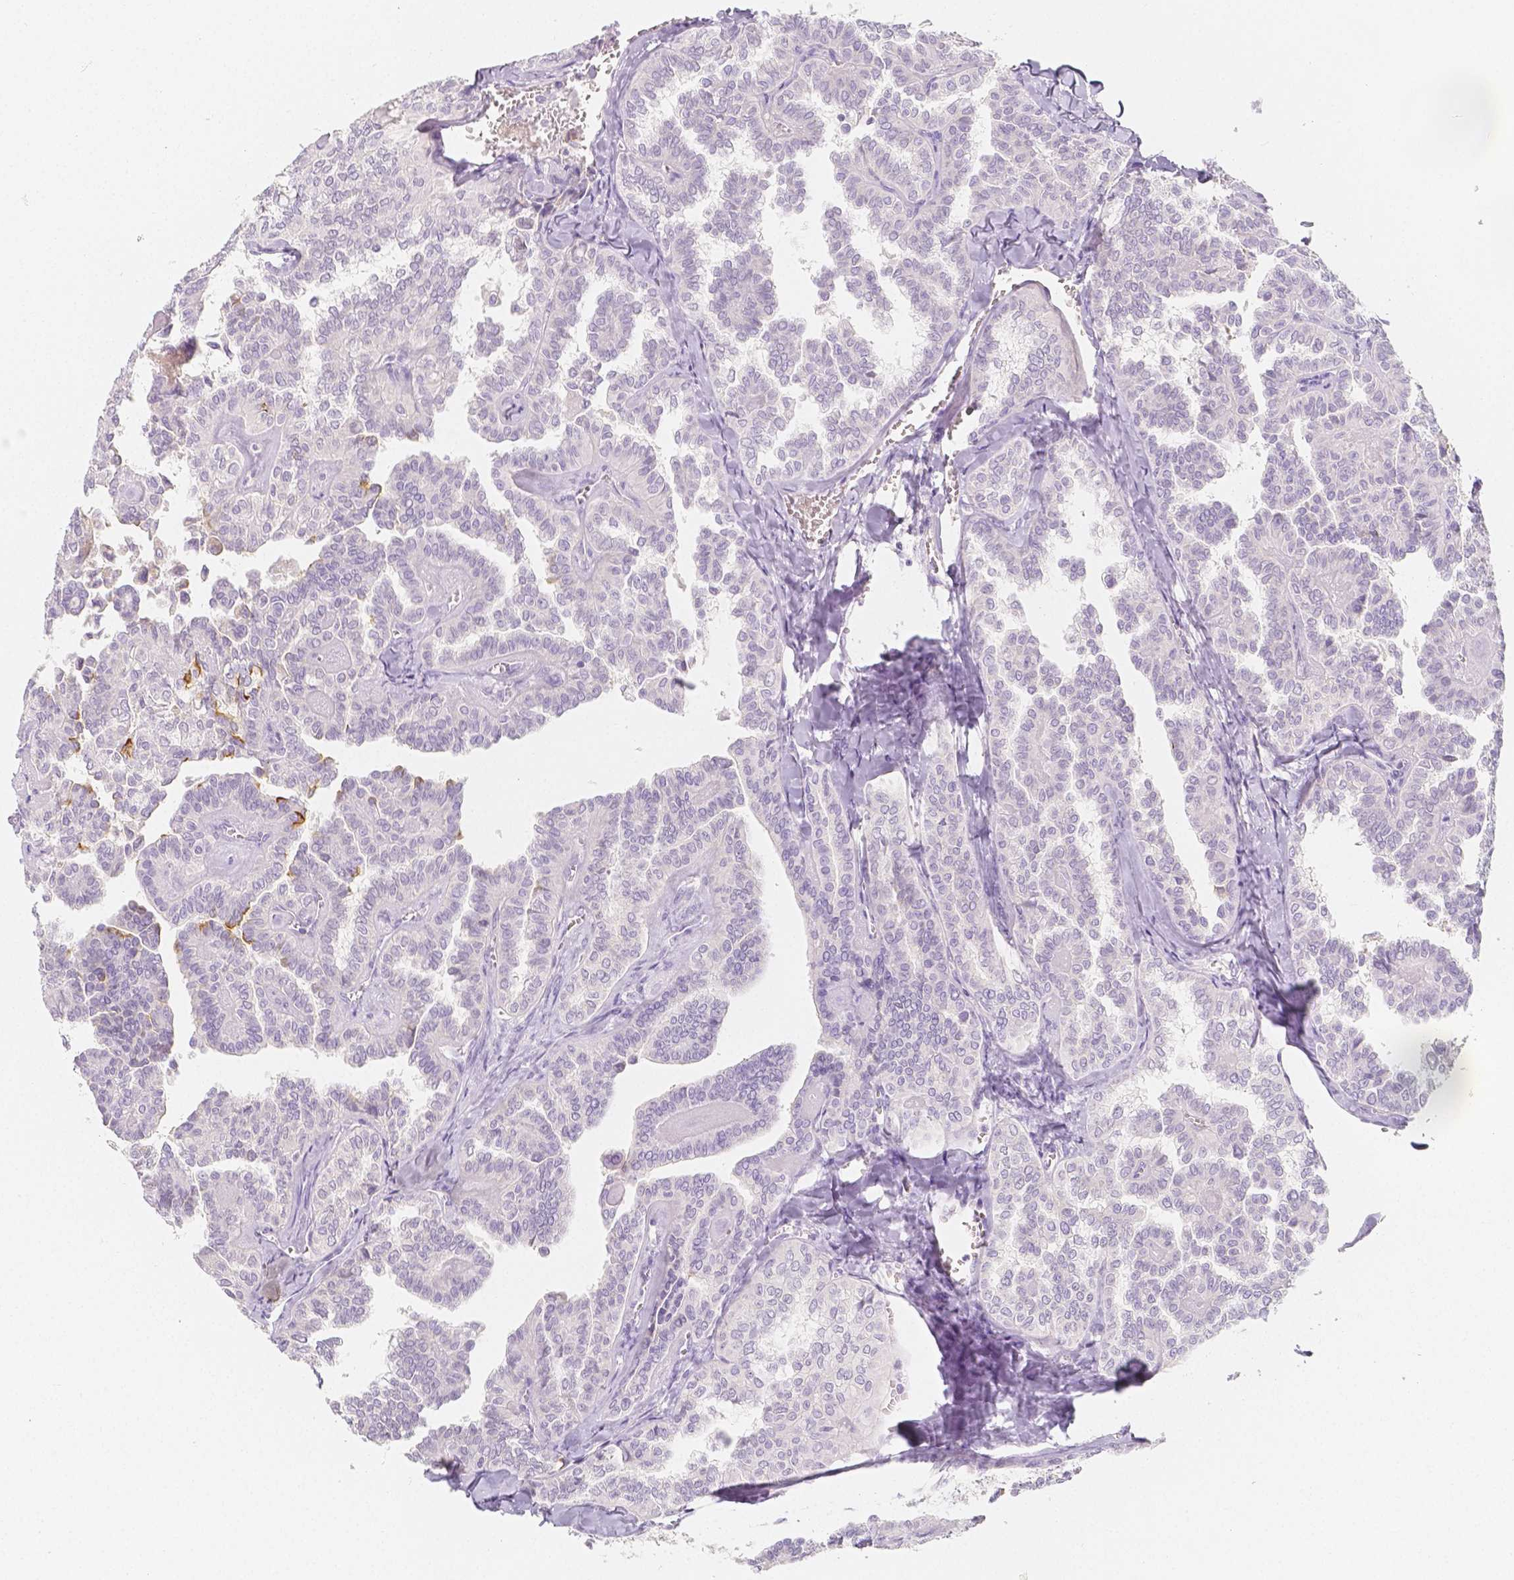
{"staining": {"intensity": "negative", "quantity": "none", "location": "none"}, "tissue": "thyroid cancer", "cell_type": "Tumor cells", "image_type": "cancer", "snomed": [{"axis": "morphology", "description": "Papillary adenocarcinoma, NOS"}, {"axis": "topography", "description": "Thyroid gland"}], "caption": "Immunohistochemistry image of human thyroid cancer (papillary adenocarcinoma) stained for a protein (brown), which demonstrates no positivity in tumor cells.", "gene": "BATF", "patient": {"sex": "female", "age": 41}}